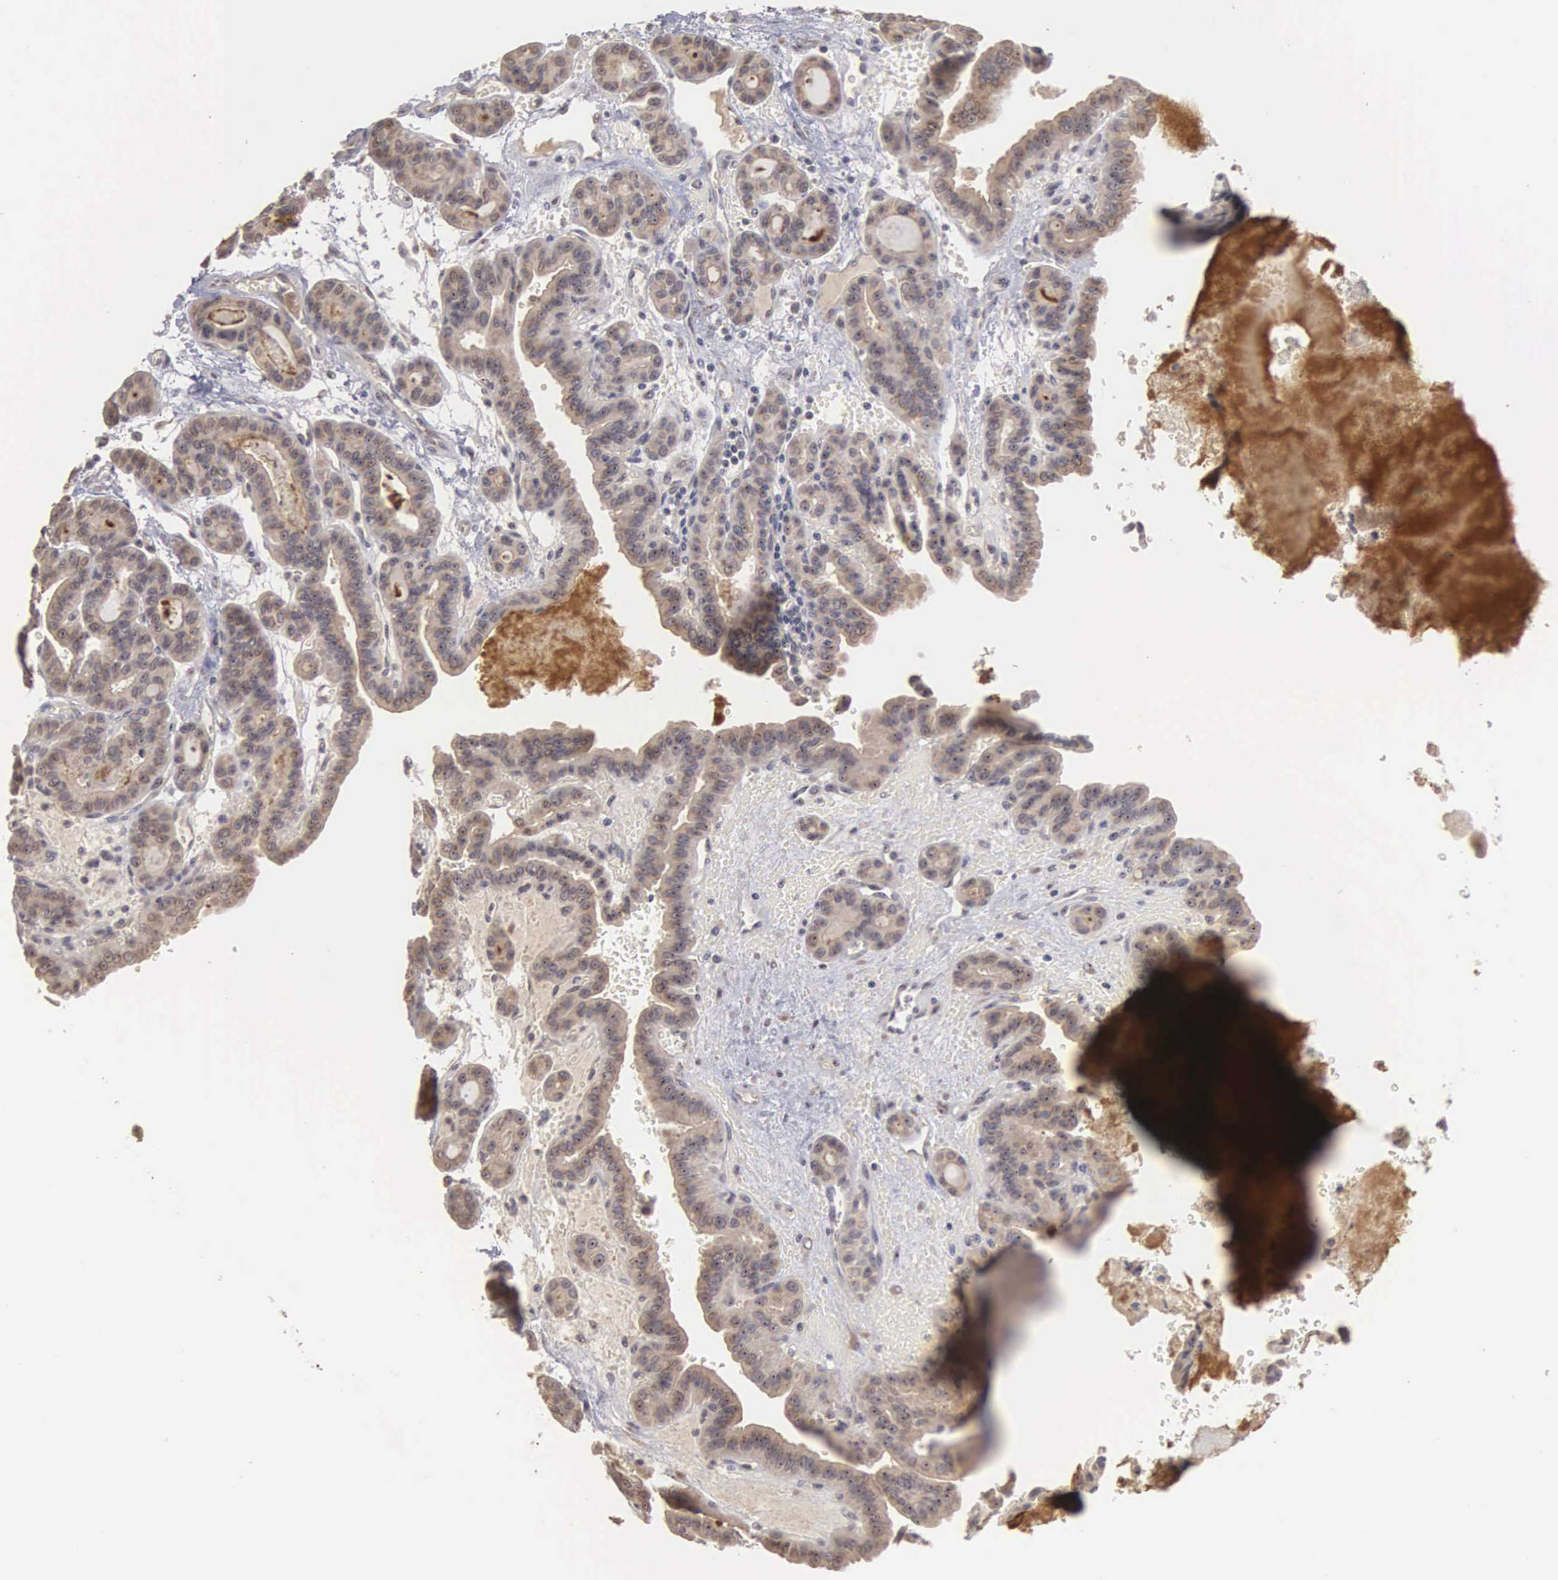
{"staining": {"intensity": "moderate", "quantity": ">75%", "location": "cytoplasmic/membranous"}, "tissue": "thyroid cancer", "cell_type": "Tumor cells", "image_type": "cancer", "snomed": [{"axis": "morphology", "description": "Papillary adenocarcinoma, NOS"}, {"axis": "topography", "description": "Thyroid gland"}], "caption": "Approximately >75% of tumor cells in thyroid cancer (papillary adenocarcinoma) exhibit moderate cytoplasmic/membranous protein positivity as visualized by brown immunohistochemical staining.", "gene": "AMN", "patient": {"sex": "male", "age": 87}}